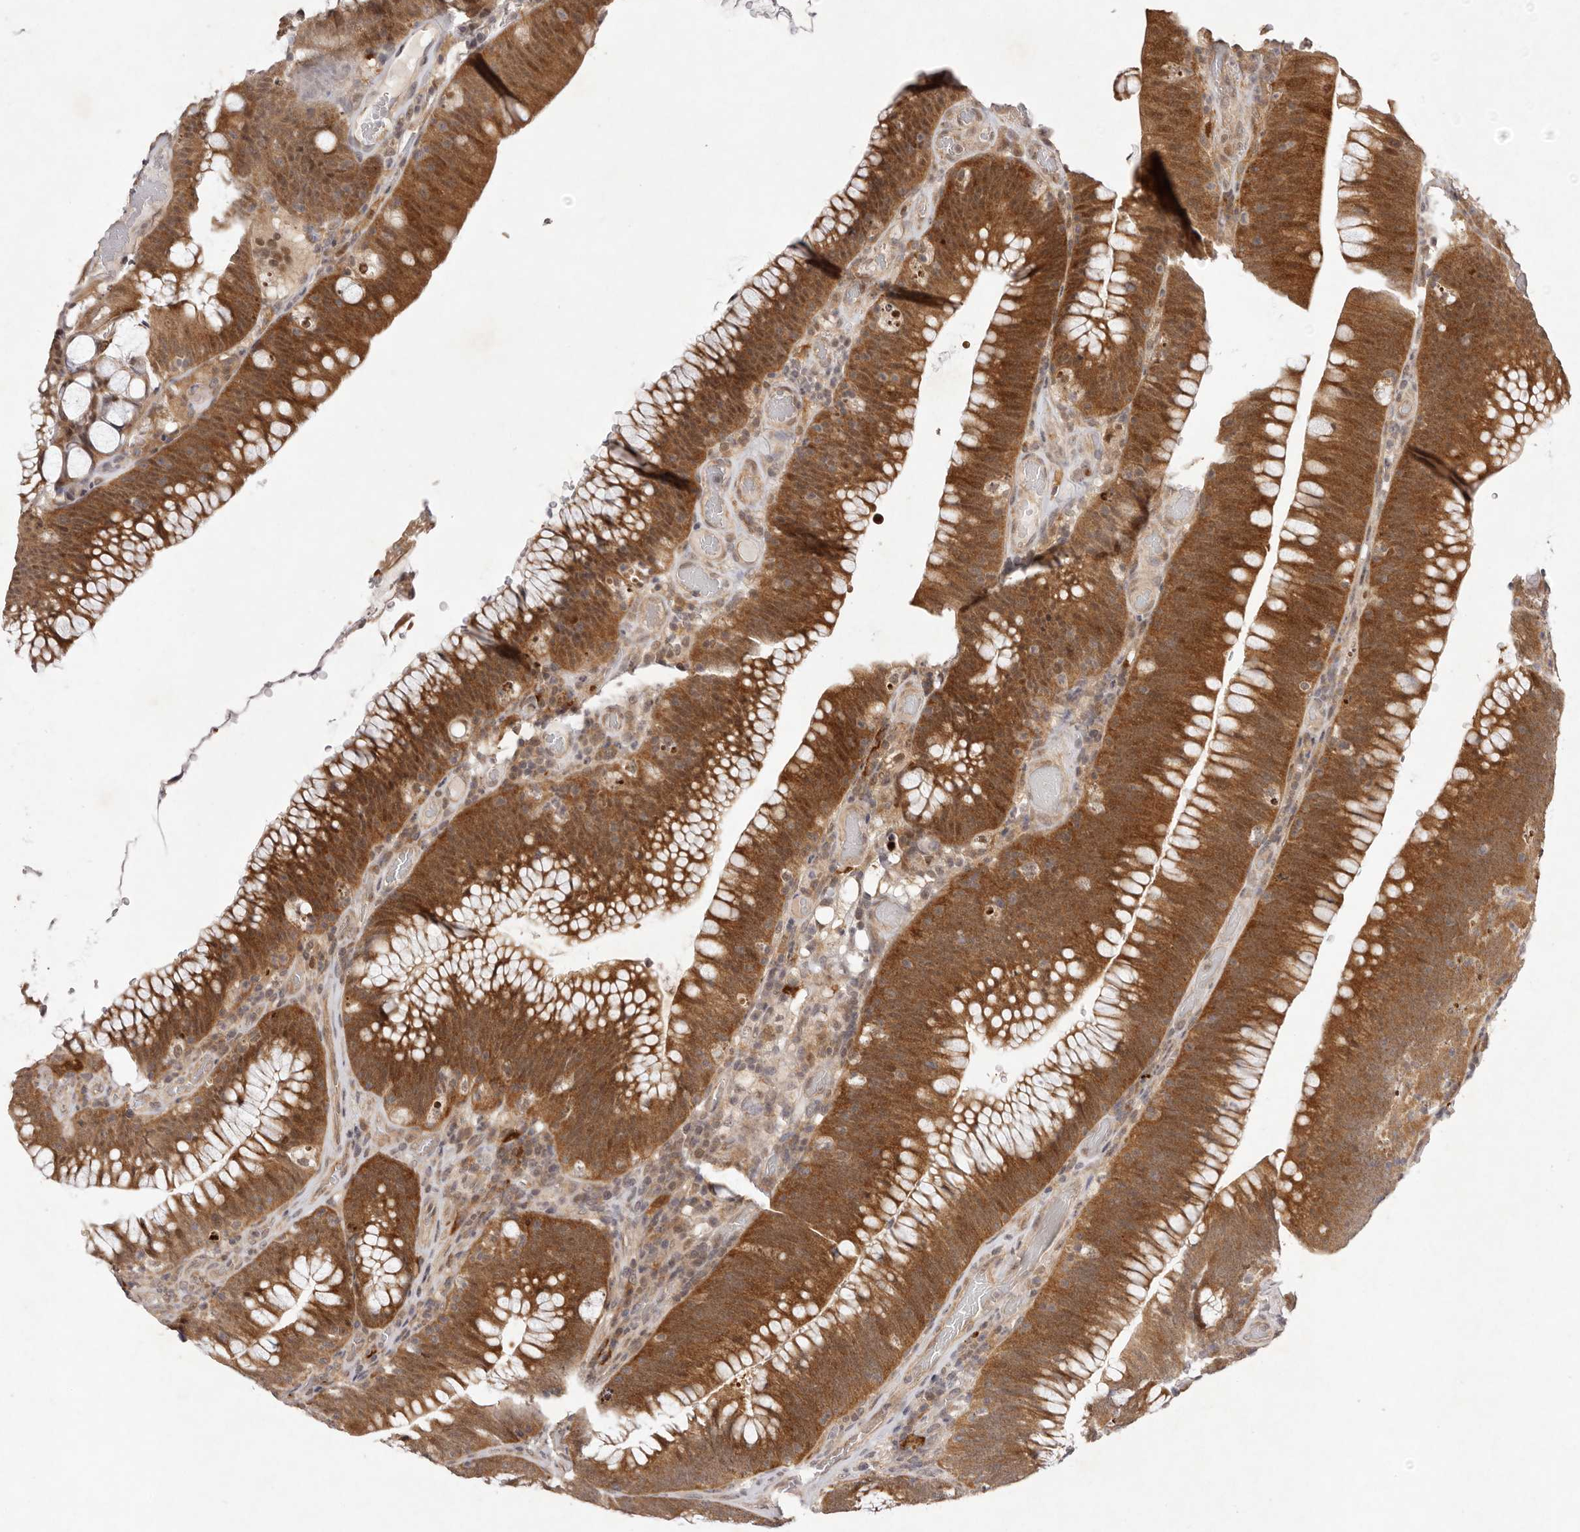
{"staining": {"intensity": "strong", "quantity": ">75%", "location": "cytoplasmic/membranous,nuclear"}, "tissue": "colorectal cancer", "cell_type": "Tumor cells", "image_type": "cancer", "snomed": [{"axis": "morphology", "description": "Normal tissue, NOS"}, {"axis": "topography", "description": "Colon"}], "caption": "Tumor cells show high levels of strong cytoplasmic/membranous and nuclear positivity in about >75% of cells in human colorectal cancer.", "gene": "BUD31", "patient": {"sex": "female", "age": 82}}